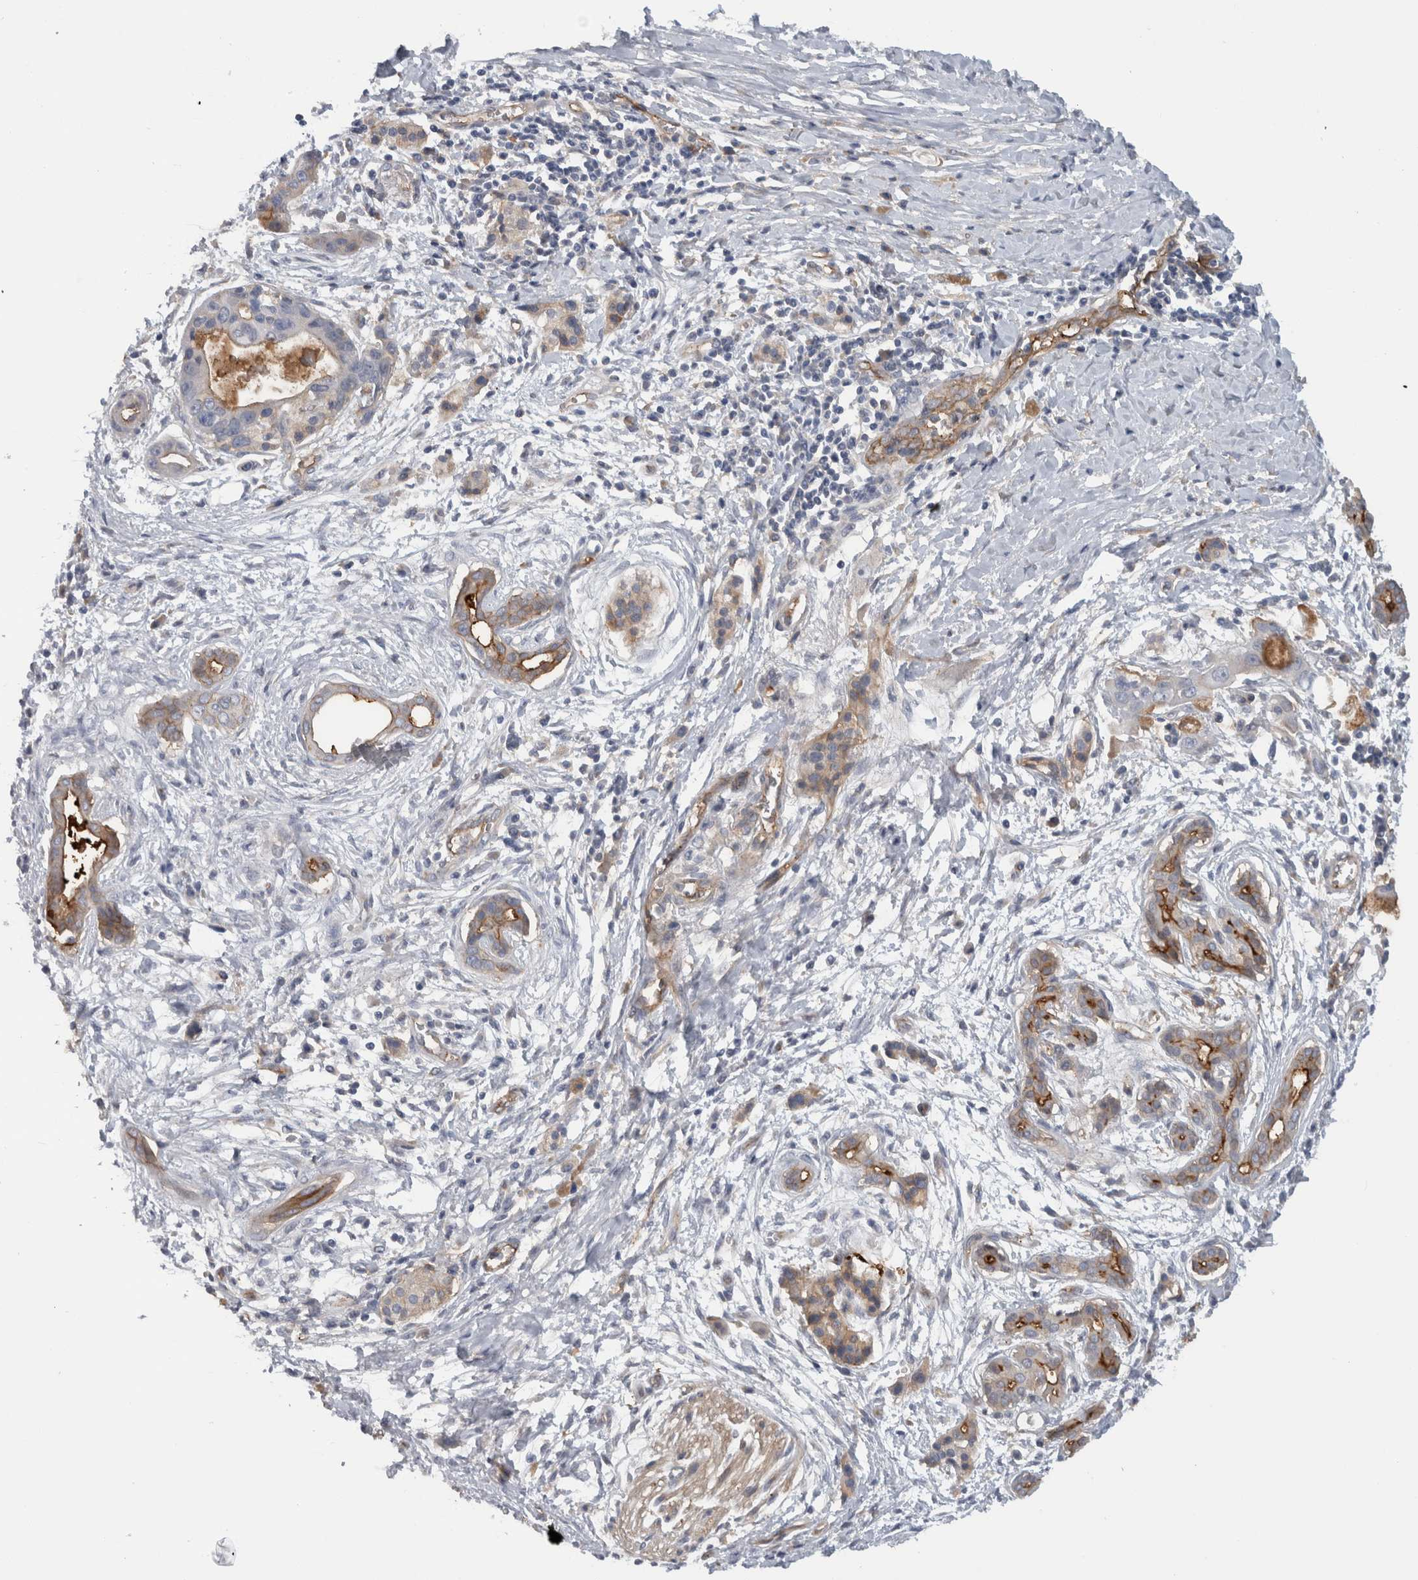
{"staining": {"intensity": "negative", "quantity": "none", "location": "none"}, "tissue": "pancreatic cancer", "cell_type": "Tumor cells", "image_type": "cancer", "snomed": [{"axis": "morphology", "description": "Adenocarcinoma, NOS"}, {"axis": "topography", "description": "Pancreas"}], "caption": "Photomicrograph shows no significant protein staining in tumor cells of pancreatic adenocarcinoma.", "gene": "CD59", "patient": {"sex": "male", "age": 59}}